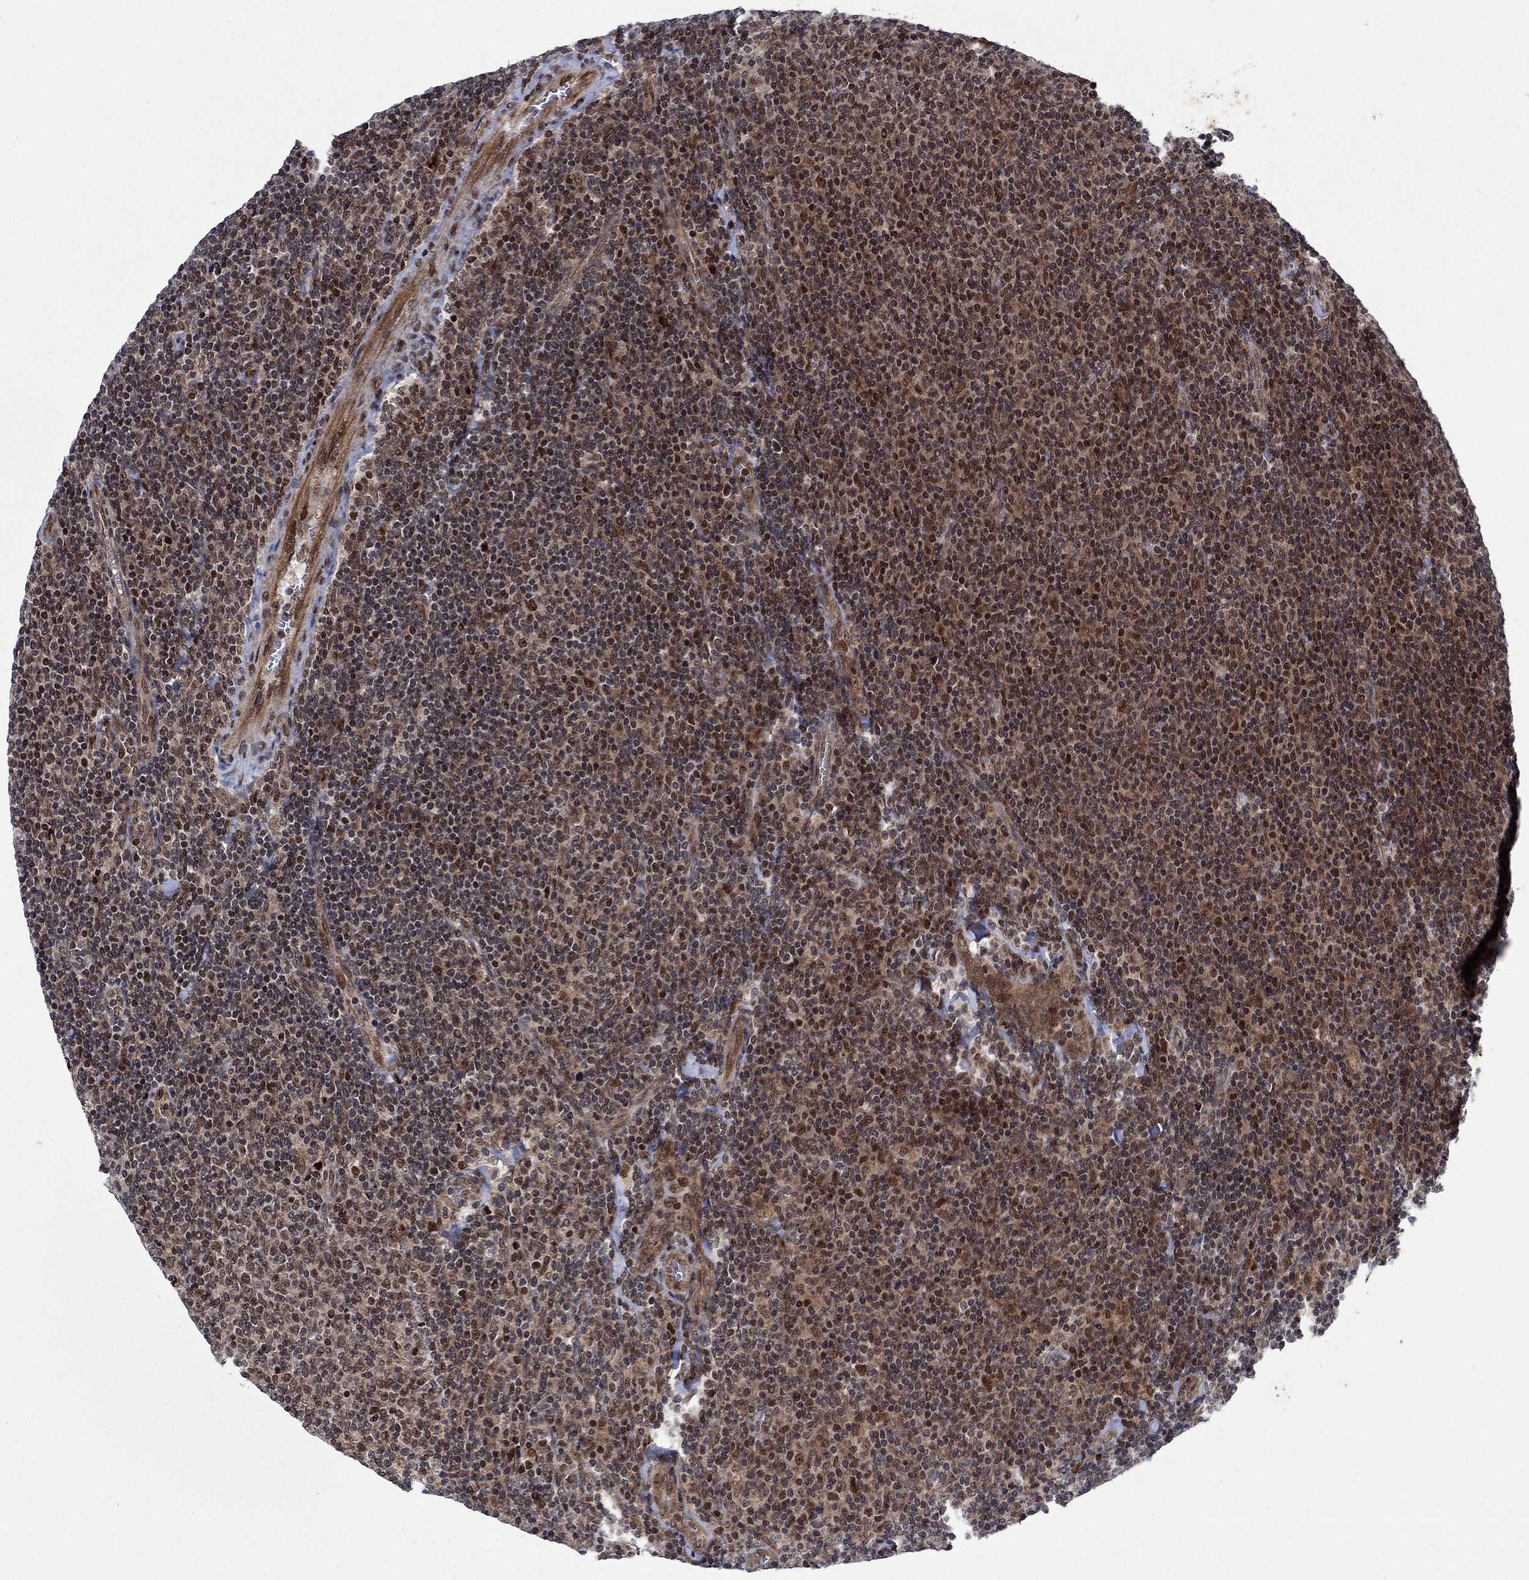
{"staining": {"intensity": "strong", "quantity": "25%-75%", "location": "cytoplasmic/membranous,nuclear"}, "tissue": "lymphoma", "cell_type": "Tumor cells", "image_type": "cancer", "snomed": [{"axis": "morphology", "description": "Malignant lymphoma, non-Hodgkin's type, Low grade"}, {"axis": "topography", "description": "Lymph node"}], "caption": "IHC of lymphoma reveals high levels of strong cytoplasmic/membranous and nuclear positivity in about 25%-75% of tumor cells.", "gene": "PRICKLE4", "patient": {"sex": "male", "age": 52}}